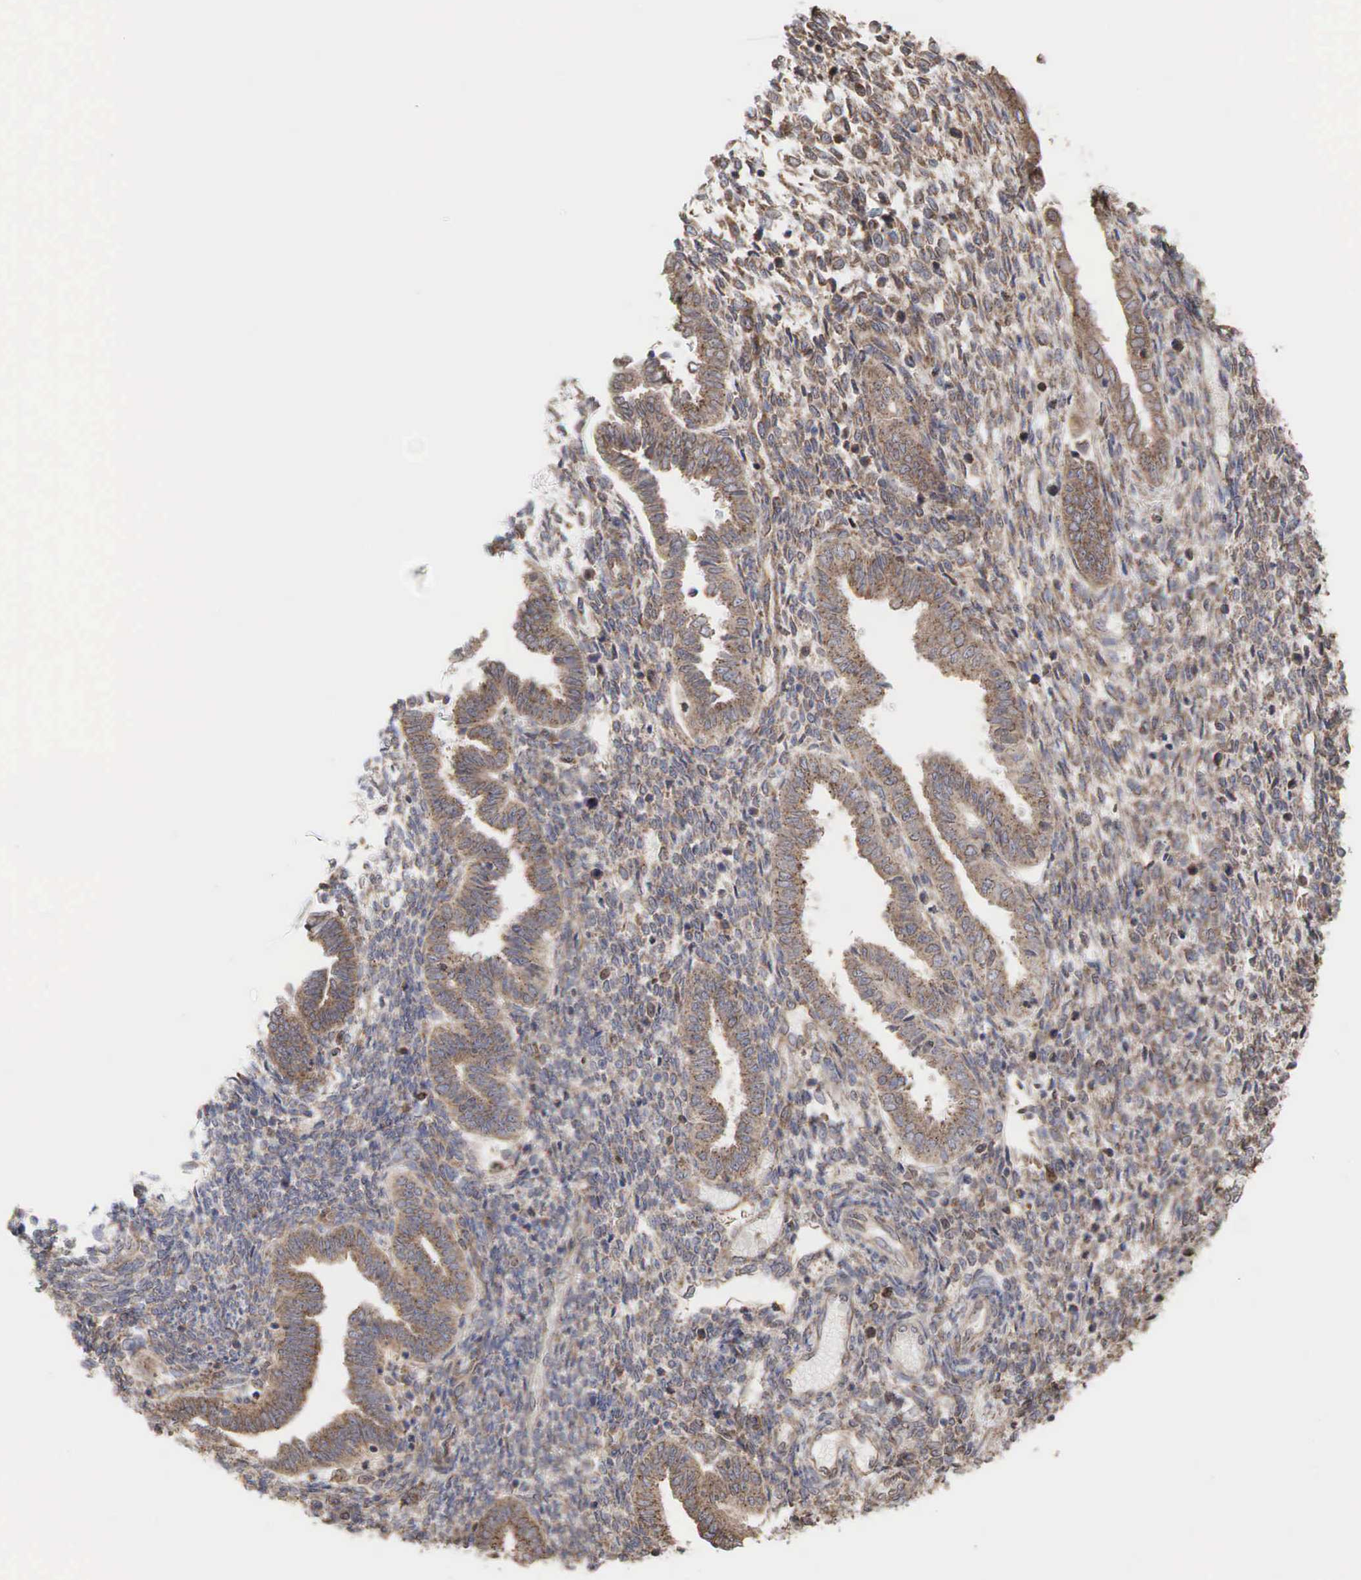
{"staining": {"intensity": "weak", "quantity": "25%-75%", "location": "cytoplasmic/membranous"}, "tissue": "endometrium", "cell_type": "Cells in endometrial stroma", "image_type": "normal", "snomed": [{"axis": "morphology", "description": "Normal tissue, NOS"}, {"axis": "topography", "description": "Endometrium"}], "caption": "Approximately 25%-75% of cells in endometrial stroma in unremarkable endometrium show weak cytoplasmic/membranous protein staining as visualized by brown immunohistochemical staining.", "gene": "PABPC5", "patient": {"sex": "female", "age": 36}}